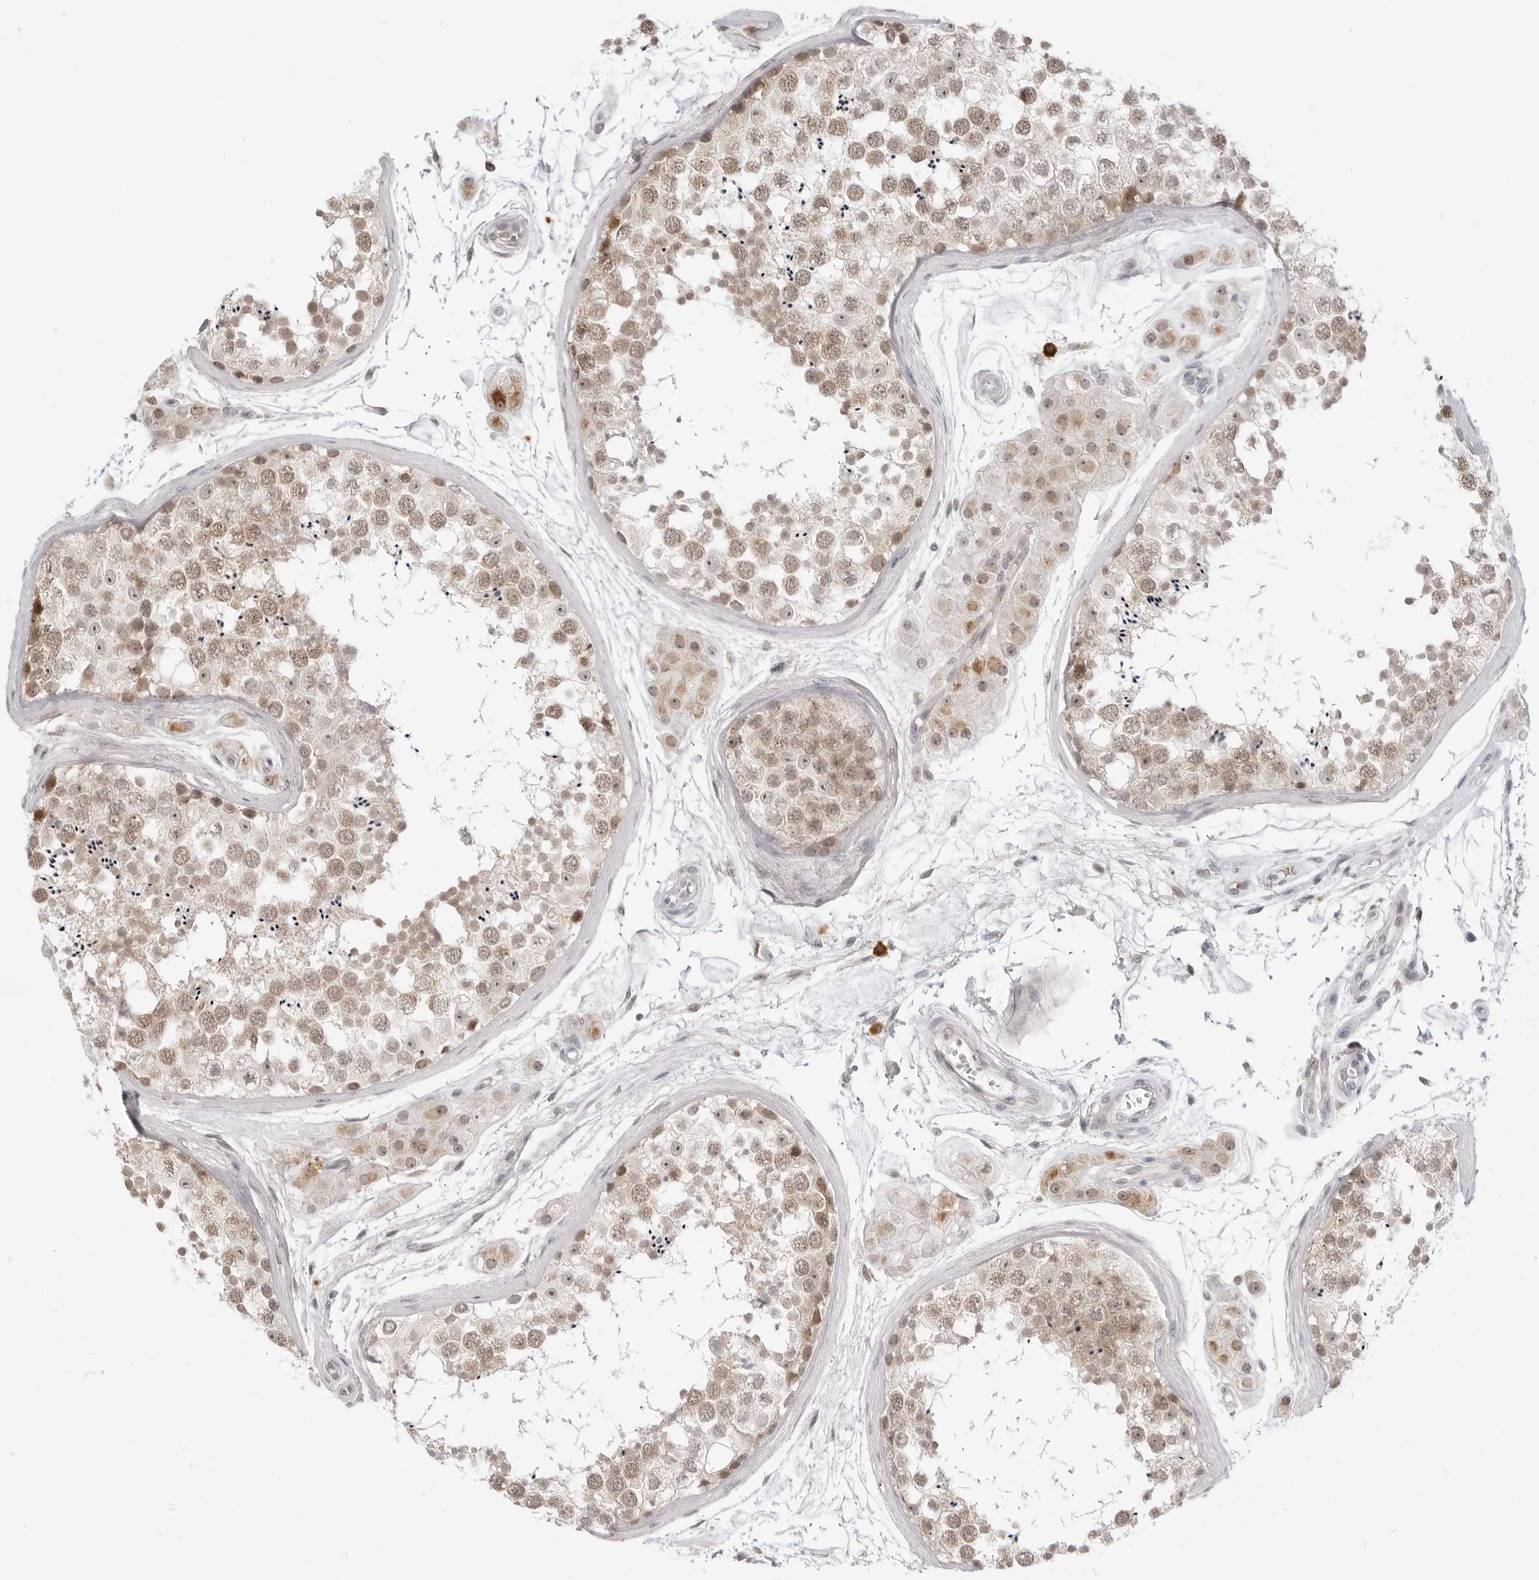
{"staining": {"intensity": "weak", "quantity": ">75%", "location": "cytoplasmic/membranous,nuclear"}, "tissue": "testis", "cell_type": "Cells in seminiferous ducts", "image_type": "normal", "snomed": [{"axis": "morphology", "description": "Normal tissue, NOS"}, {"axis": "topography", "description": "Testis"}], "caption": "A low amount of weak cytoplasmic/membranous,nuclear staining is present in about >75% of cells in seminiferous ducts in normal testis. The protein is shown in brown color, while the nuclei are stained blue.", "gene": "SUGCT", "patient": {"sex": "male", "age": 56}}